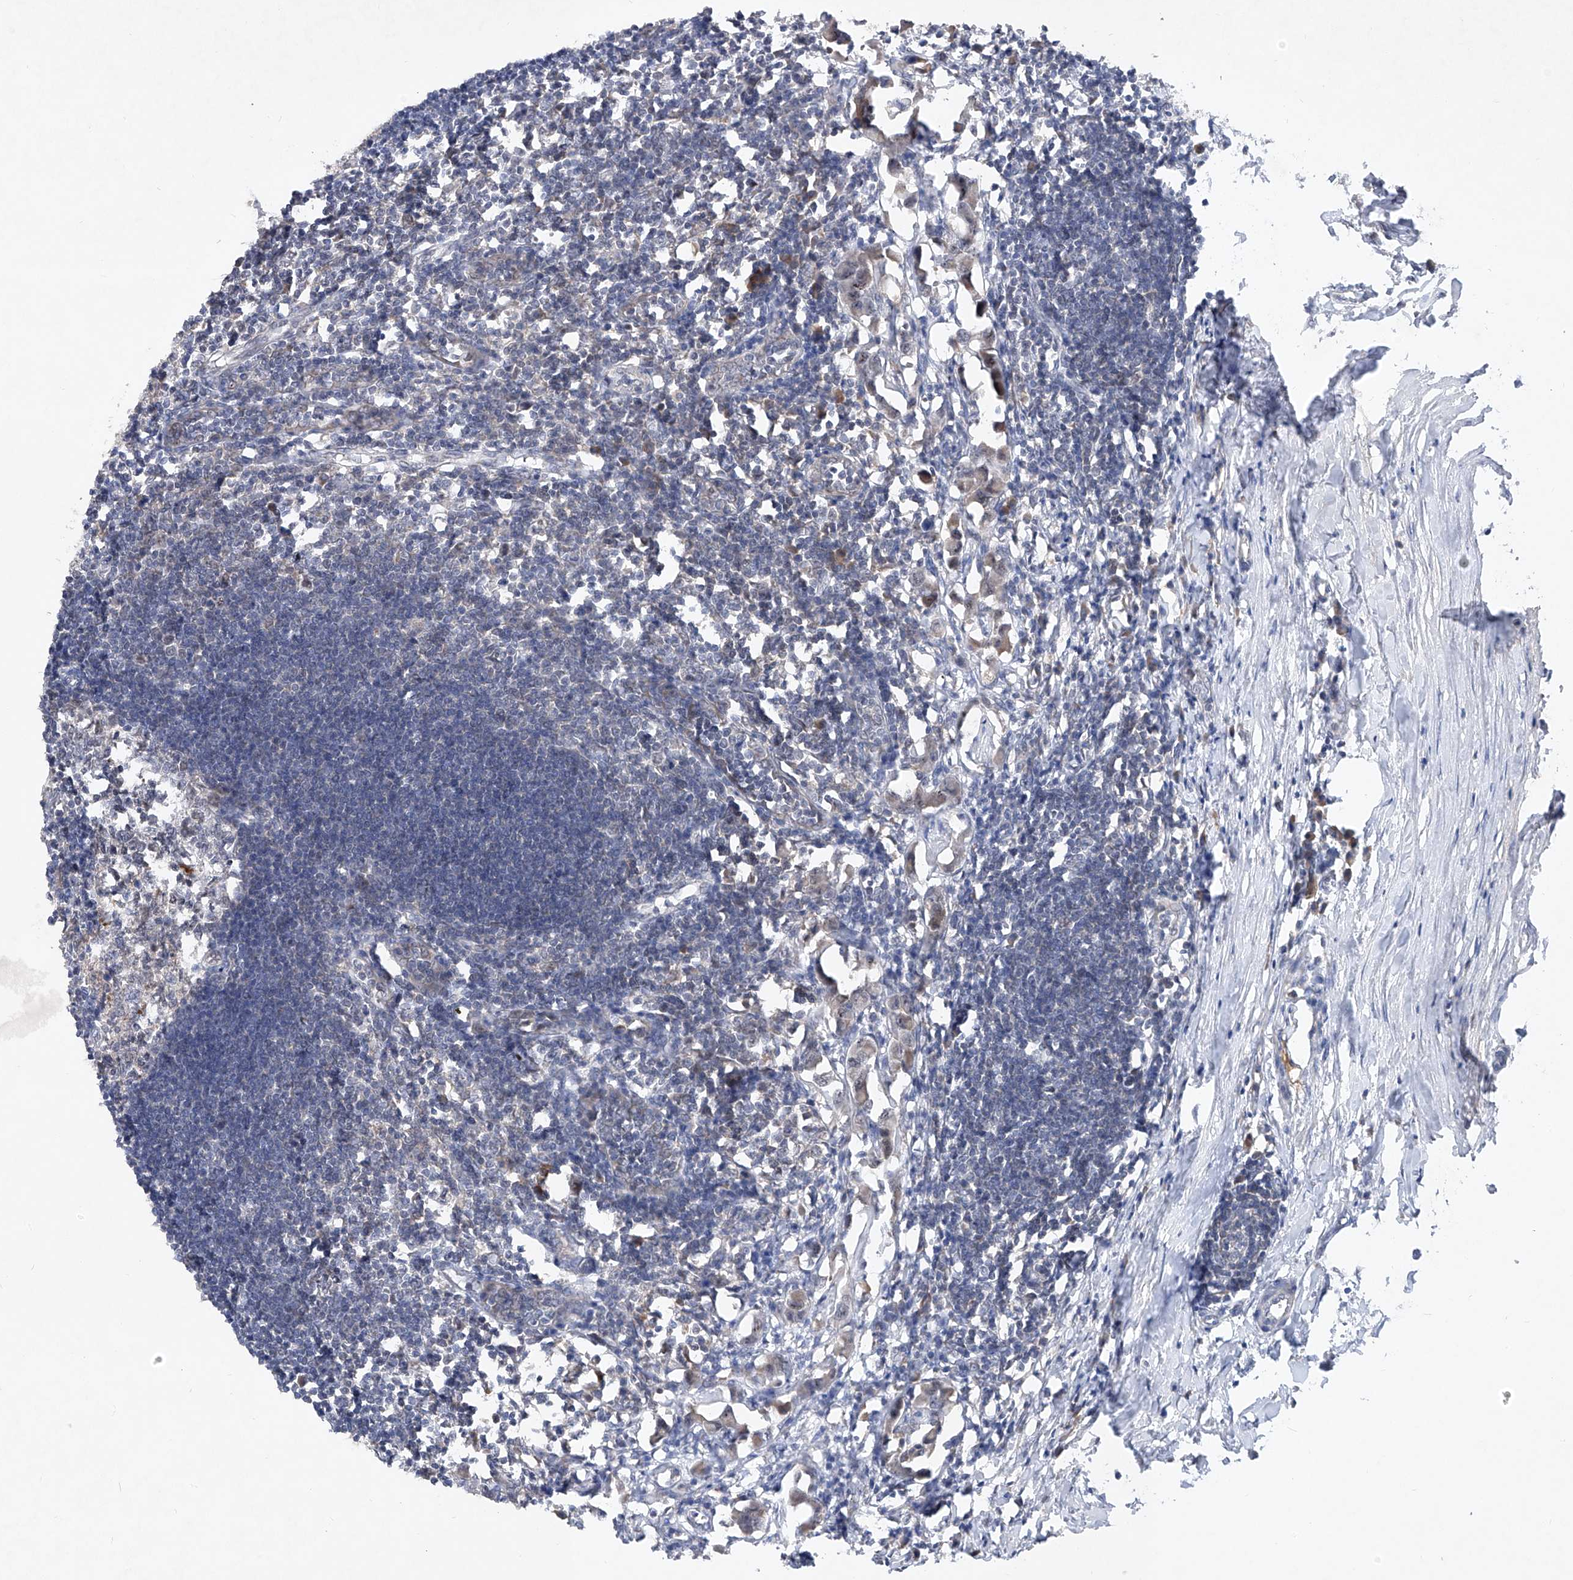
{"staining": {"intensity": "negative", "quantity": "none", "location": "none"}, "tissue": "lymph node", "cell_type": "Germinal center cells", "image_type": "normal", "snomed": [{"axis": "morphology", "description": "Normal tissue, NOS"}, {"axis": "morphology", "description": "Malignant melanoma, Metastatic site"}, {"axis": "topography", "description": "Lymph node"}], "caption": "Photomicrograph shows no protein staining in germinal center cells of unremarkable lymph node.", "gene": "FAM135A", "patient": {"sex": "male", "age": 41}}